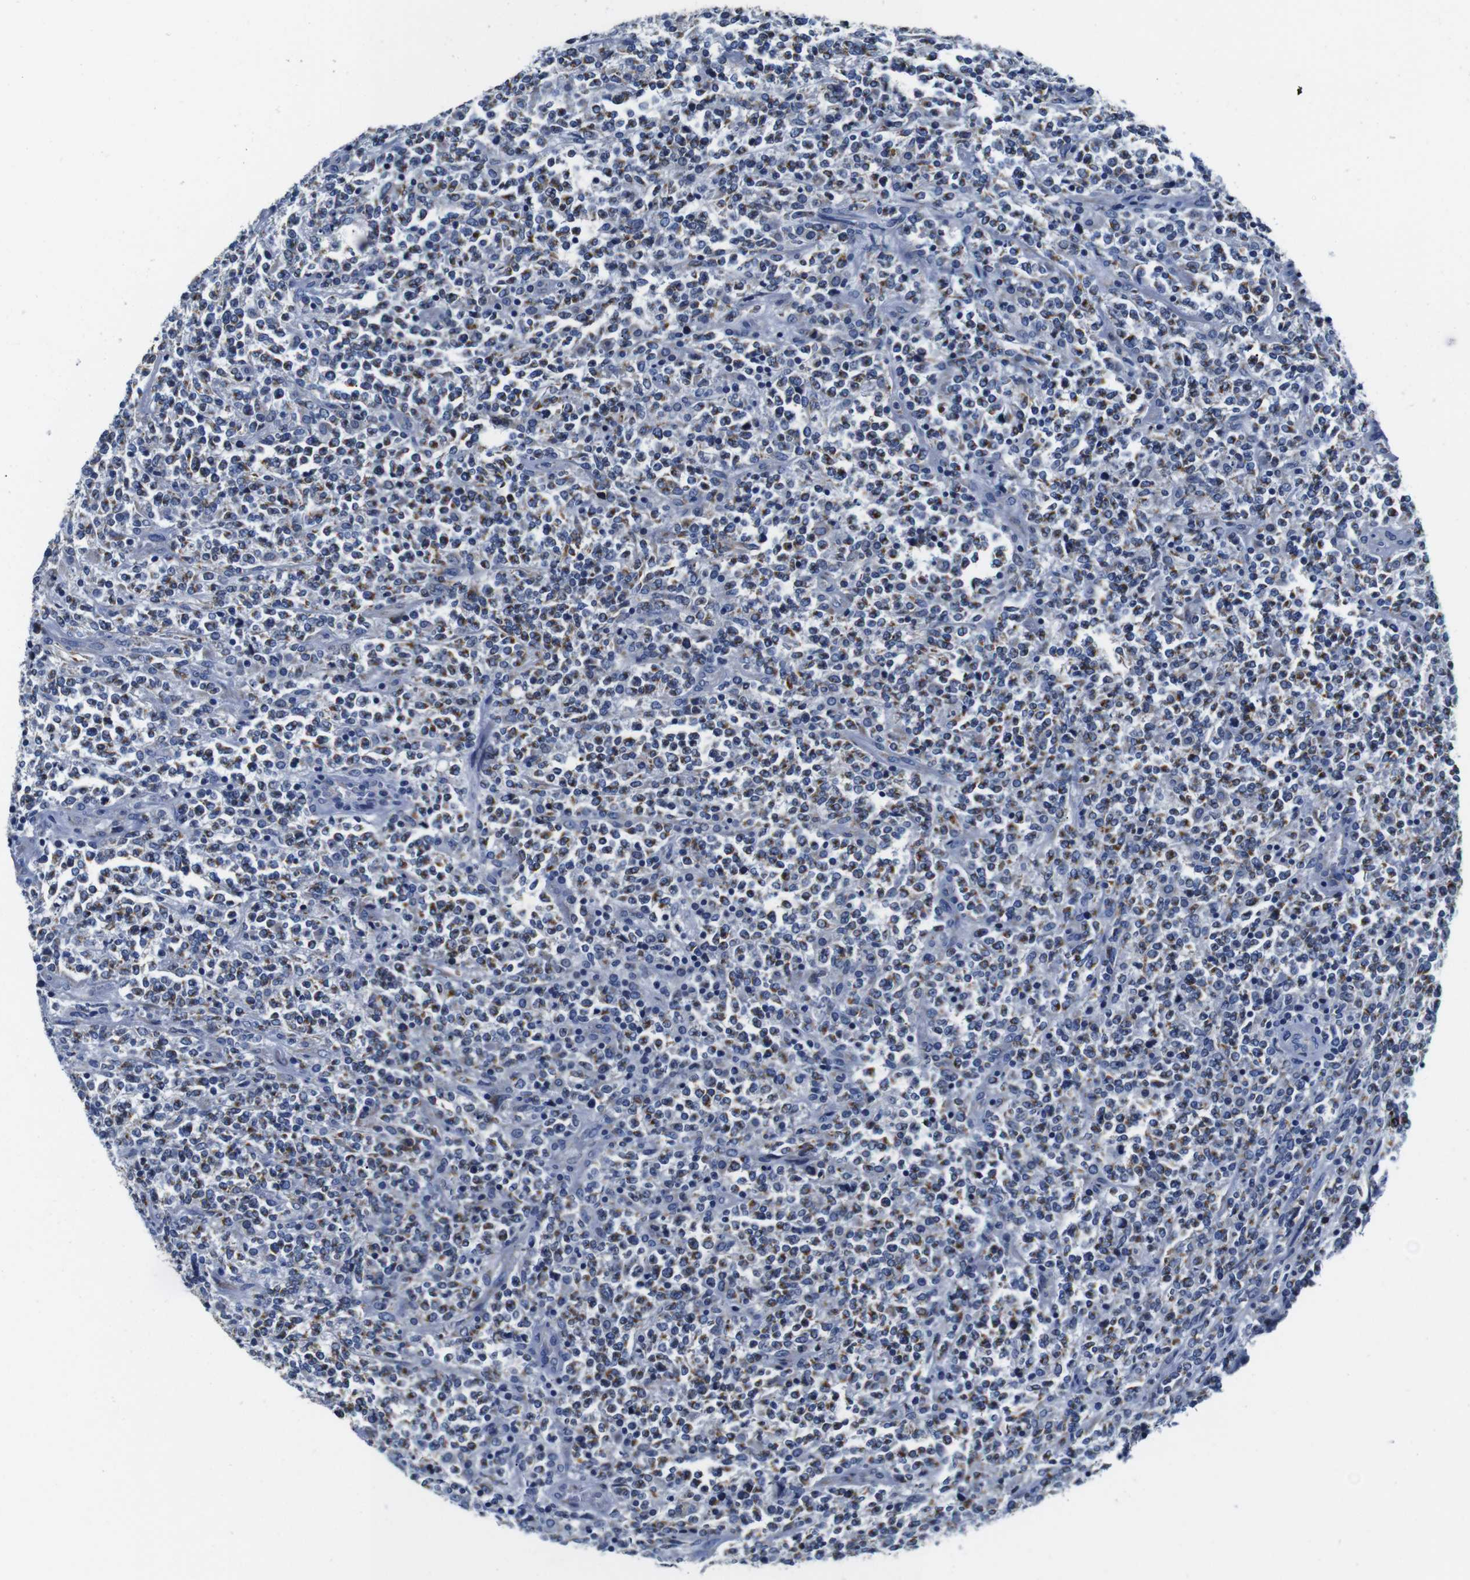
{"staining": {"intensity": "negative", "quantity": "none", "location": "none"}, "tissue": "lymphoma", "cell_type": "Tumor cells", "image_type": "cancer", "snomed": [{"axis": "morphology", "description": "Malignant lymphoma, non-Hodgkin's type, High grade"}, {"axis": "topography", "description": "Soft tissue"}], "caption": "There is no significant positivity in tumor cells of malignant lymphoma, non-Hodgkin's type (high-grade).", "gene": "SNX19", "patient": {"sex": "male", "age": 18}}